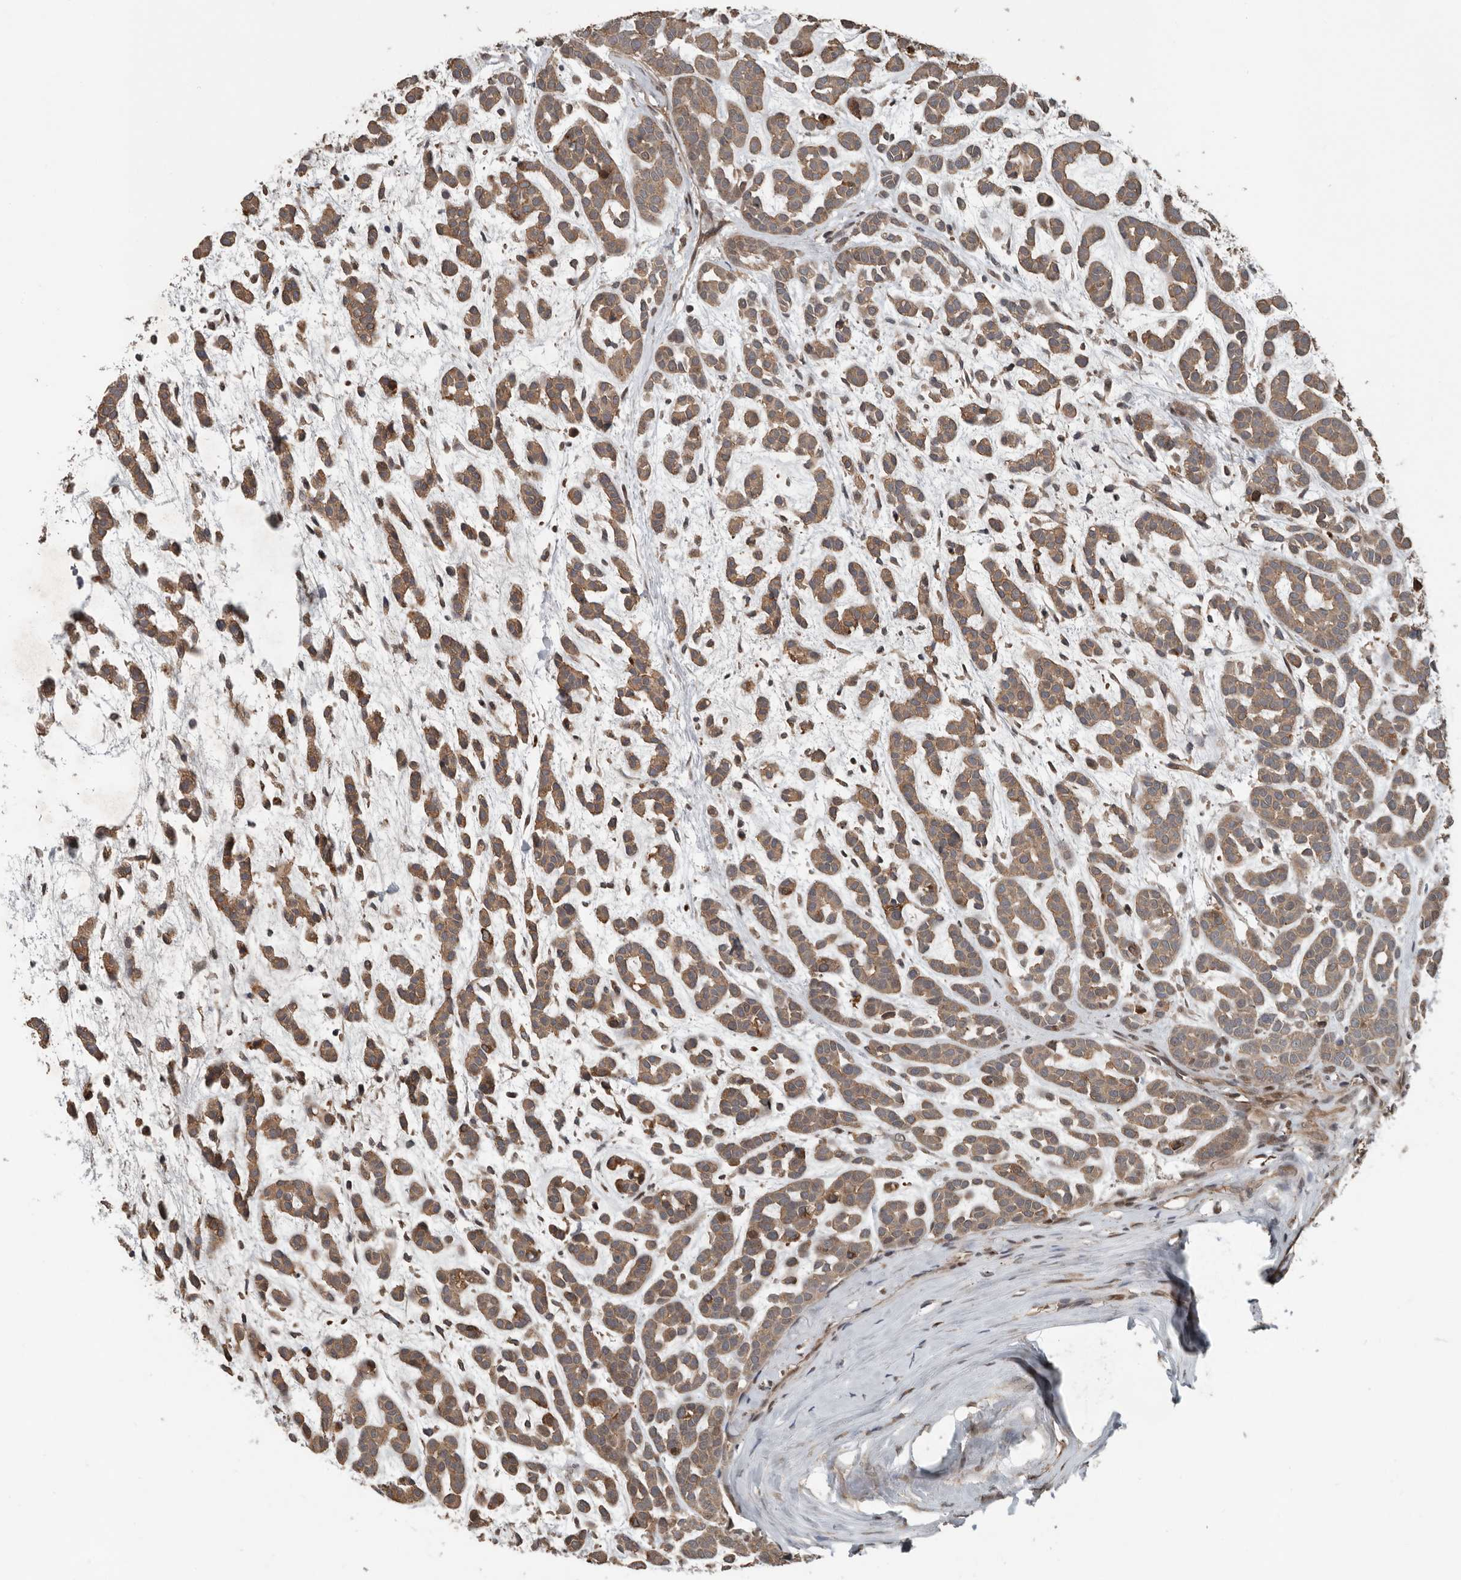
{"staining": {"intensity": "moderate", "quantity": ">75%", "location": "cytoplasmic/membranous"}, "tissue": "head and neck cancer", "cell_type": "Tumor cells", "image_type": "cancer", "snomed": [{"axis": "morphology", "description": "Adenocarcinoma, NOS"}, {"axis": "morphology", "description": "Adenoma, NOS"}, {"axis": "topography", "description": "Head-Neck"}], "caption": "A photomicrograph showing moderate cytoplasmic/membranous staining in approximately >75% of tumor cells in head and neck cancer (adenocarcinoma), as visualized by brown immunohistochemical staining.", "gene": "YOD1", "patient": {"sex": "female", "age": 55}}